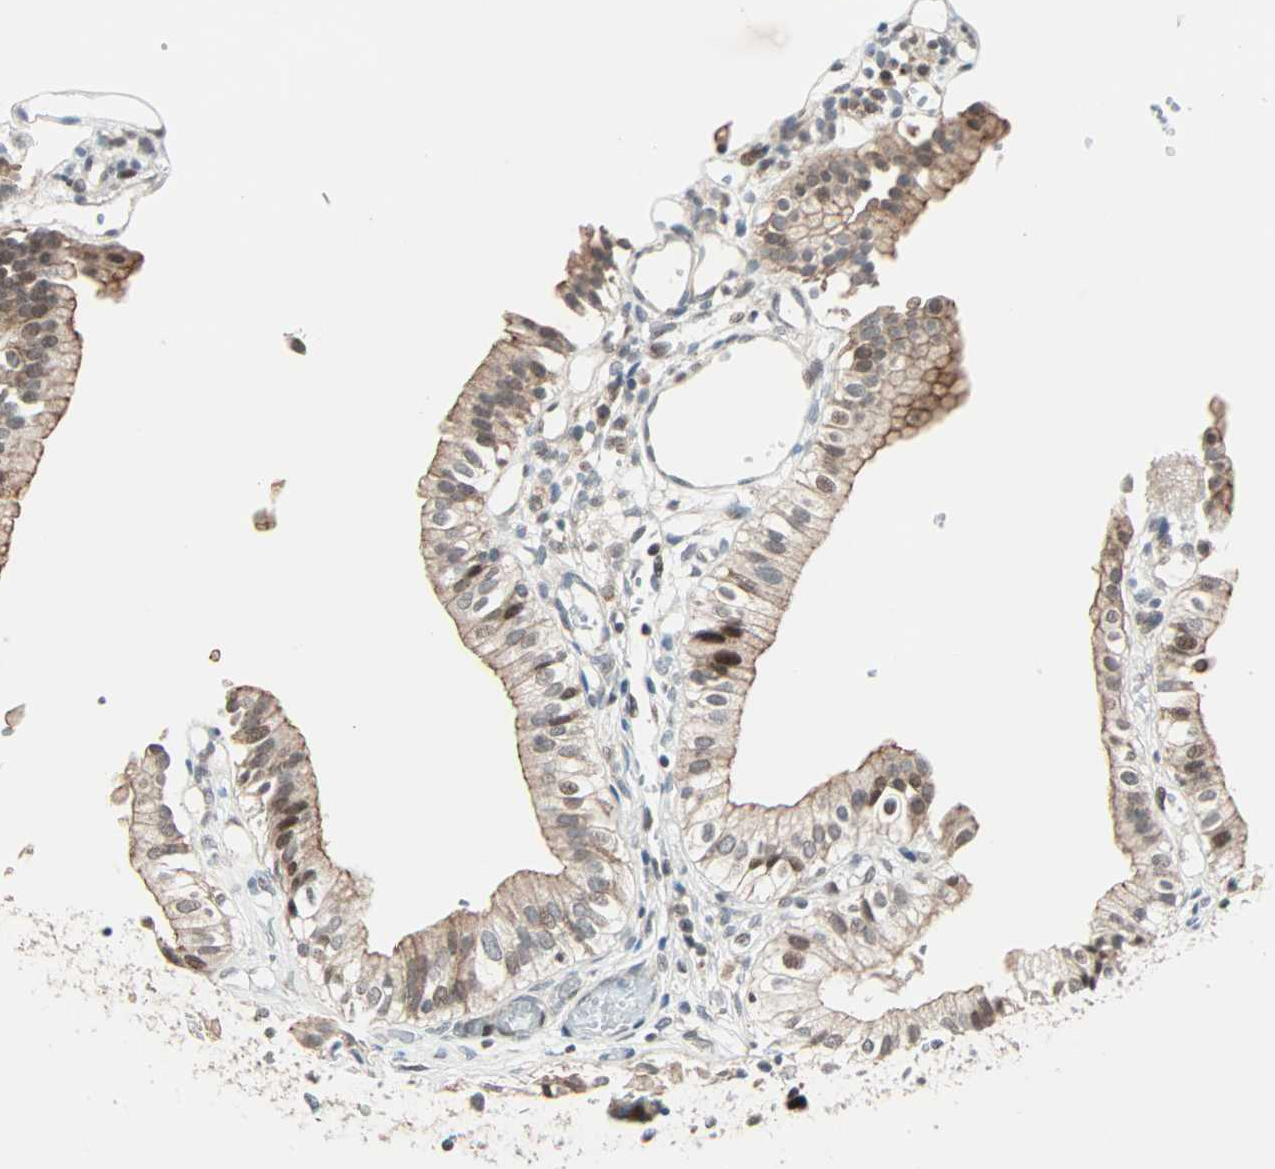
{"staining": {"intensity": "strong", "quantity": "25%-75%", "location": "cytoplasmic/membranous,nuclear"}, "tissue": "gallbladder", "cell_type": "Glandular cells", "image_type": "normal", "snomed": [{"axis": "morphology", "description": "Normal tissue, NOS"}, {"axis": "topography", "description": "Gallbladder"}], "caption": "This image demonstrates immunohistochemistry staining of unremarkable gallbladder, with high strong cytoplasmic/membranous,nuclear staining in about 25%-75% of glandular cells.", "gene": "CBX4", "patient": {"sex": "male", "age": 65}}